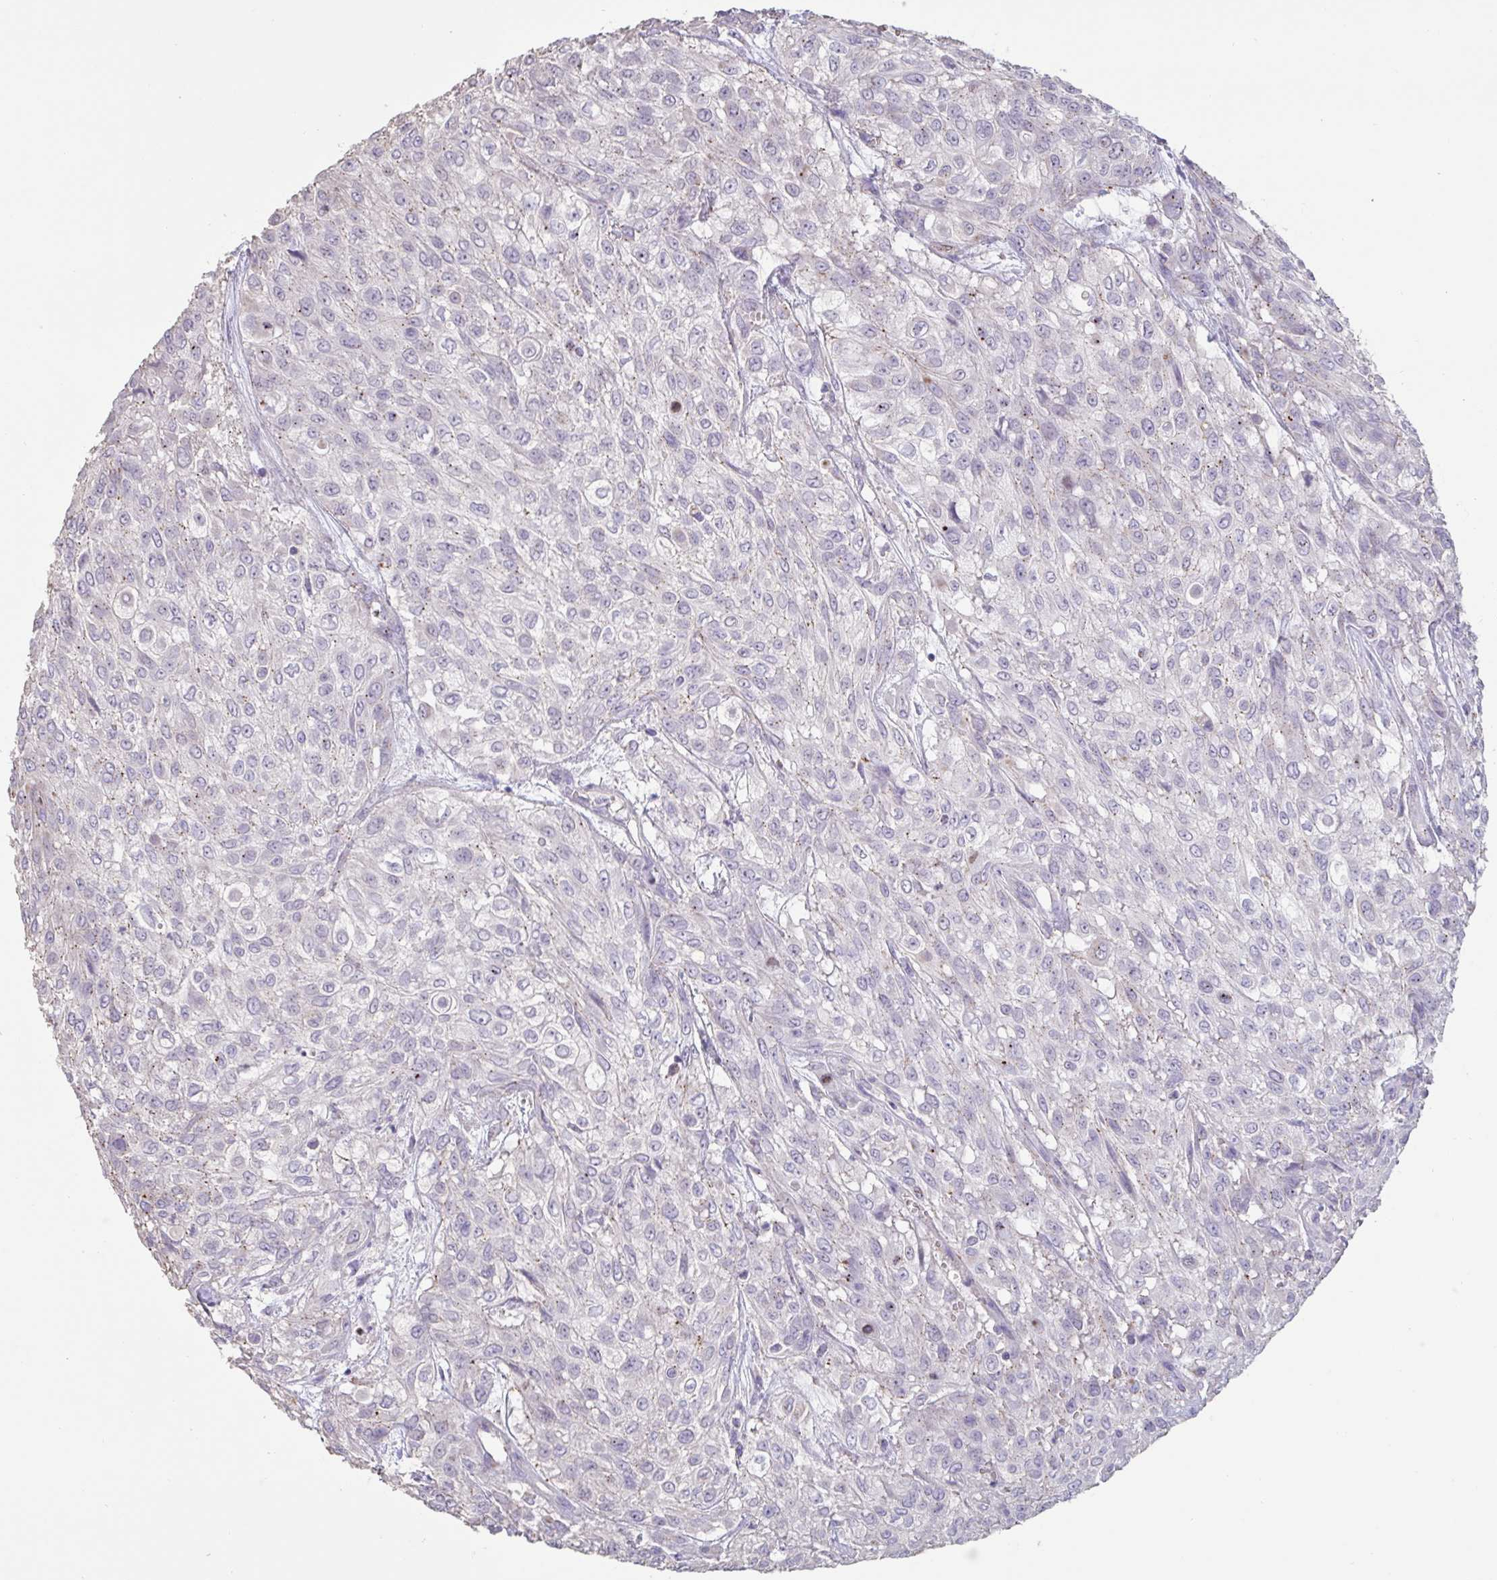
{"staining": {"intensity": "weak", "quantity": "25%-75%", "location": "cytoplasmic/membranous"}, "tissue": "urothelial cancer", "cell_type": "Tumor cells", "image_type": "cancer", "snomed": [{"axis": "morphology", "description": "Urothelial carcinoma, High grade"}, {"axis": "topography", "description": "Urinary bladder"}], "caption": "Tumor cells show low levels of weak cytoplasmic/membranous expression in about 25%-75% of cells in human high-grade urothelial carcinoma.", "gene": "CHMP5", "patient": {"sex": "male", "age": 57}}